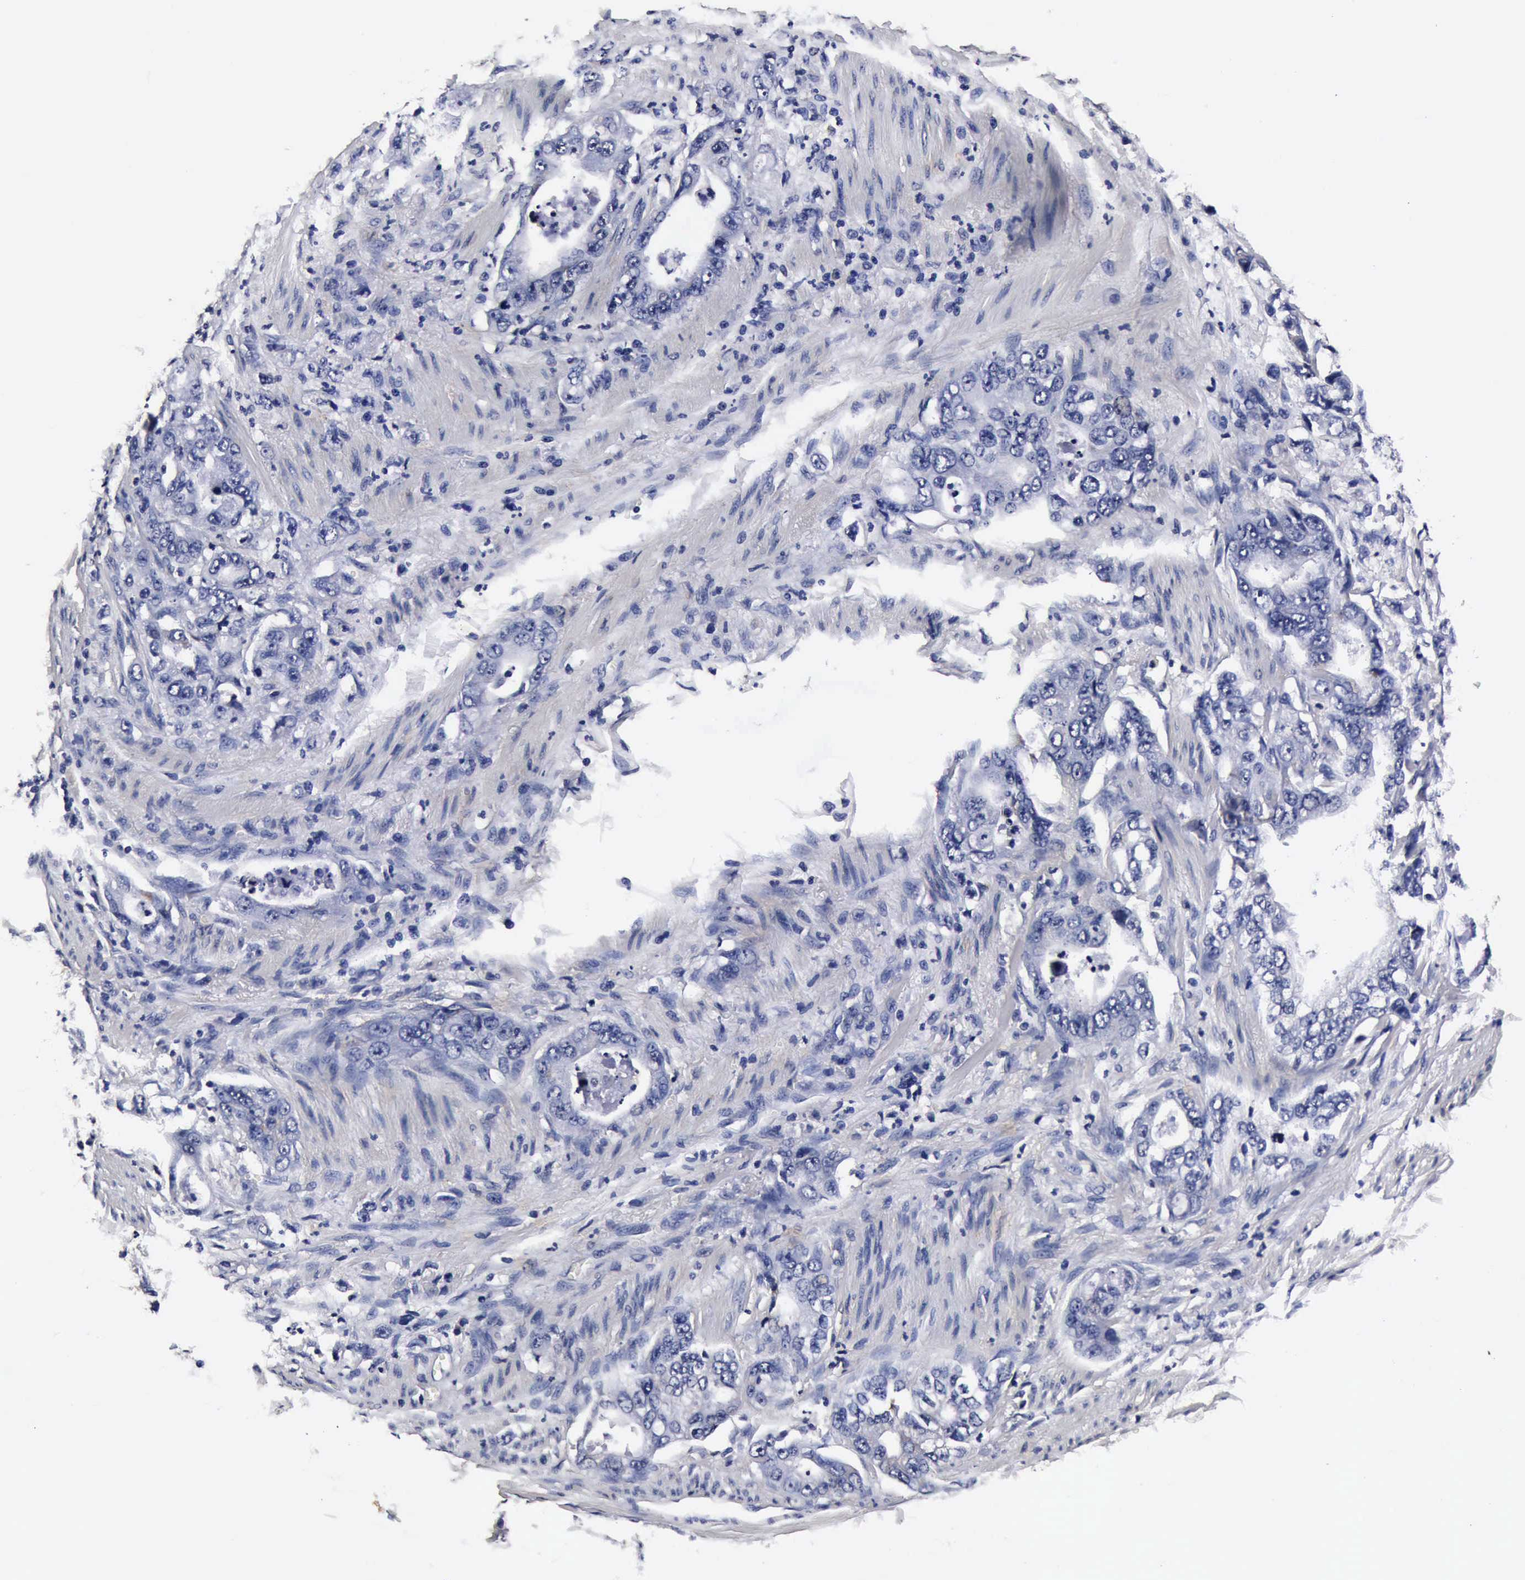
{"staining": {"intensity": "negative", "quantity": "none", "location": "none"}, "tissue": "stomach cancer", "cell_type": "Tumor cells", "image_type": "cancer", "snomed": [{"axis": "morphology", "description": "Adenocarcinoma, NOS"}, {"axis": "topography", "description": "Pancreas"}, {"axis": "topography", "description": "Stomach, upper"}], "caption": "Immunohistochemistry micrograph of human stomach cancer (adenocarcinoma) stained for a protein (brown), which shows no positivity in tumor cells.", "gene": "CST3", "patient": {"sex": "male", "age": 77}}